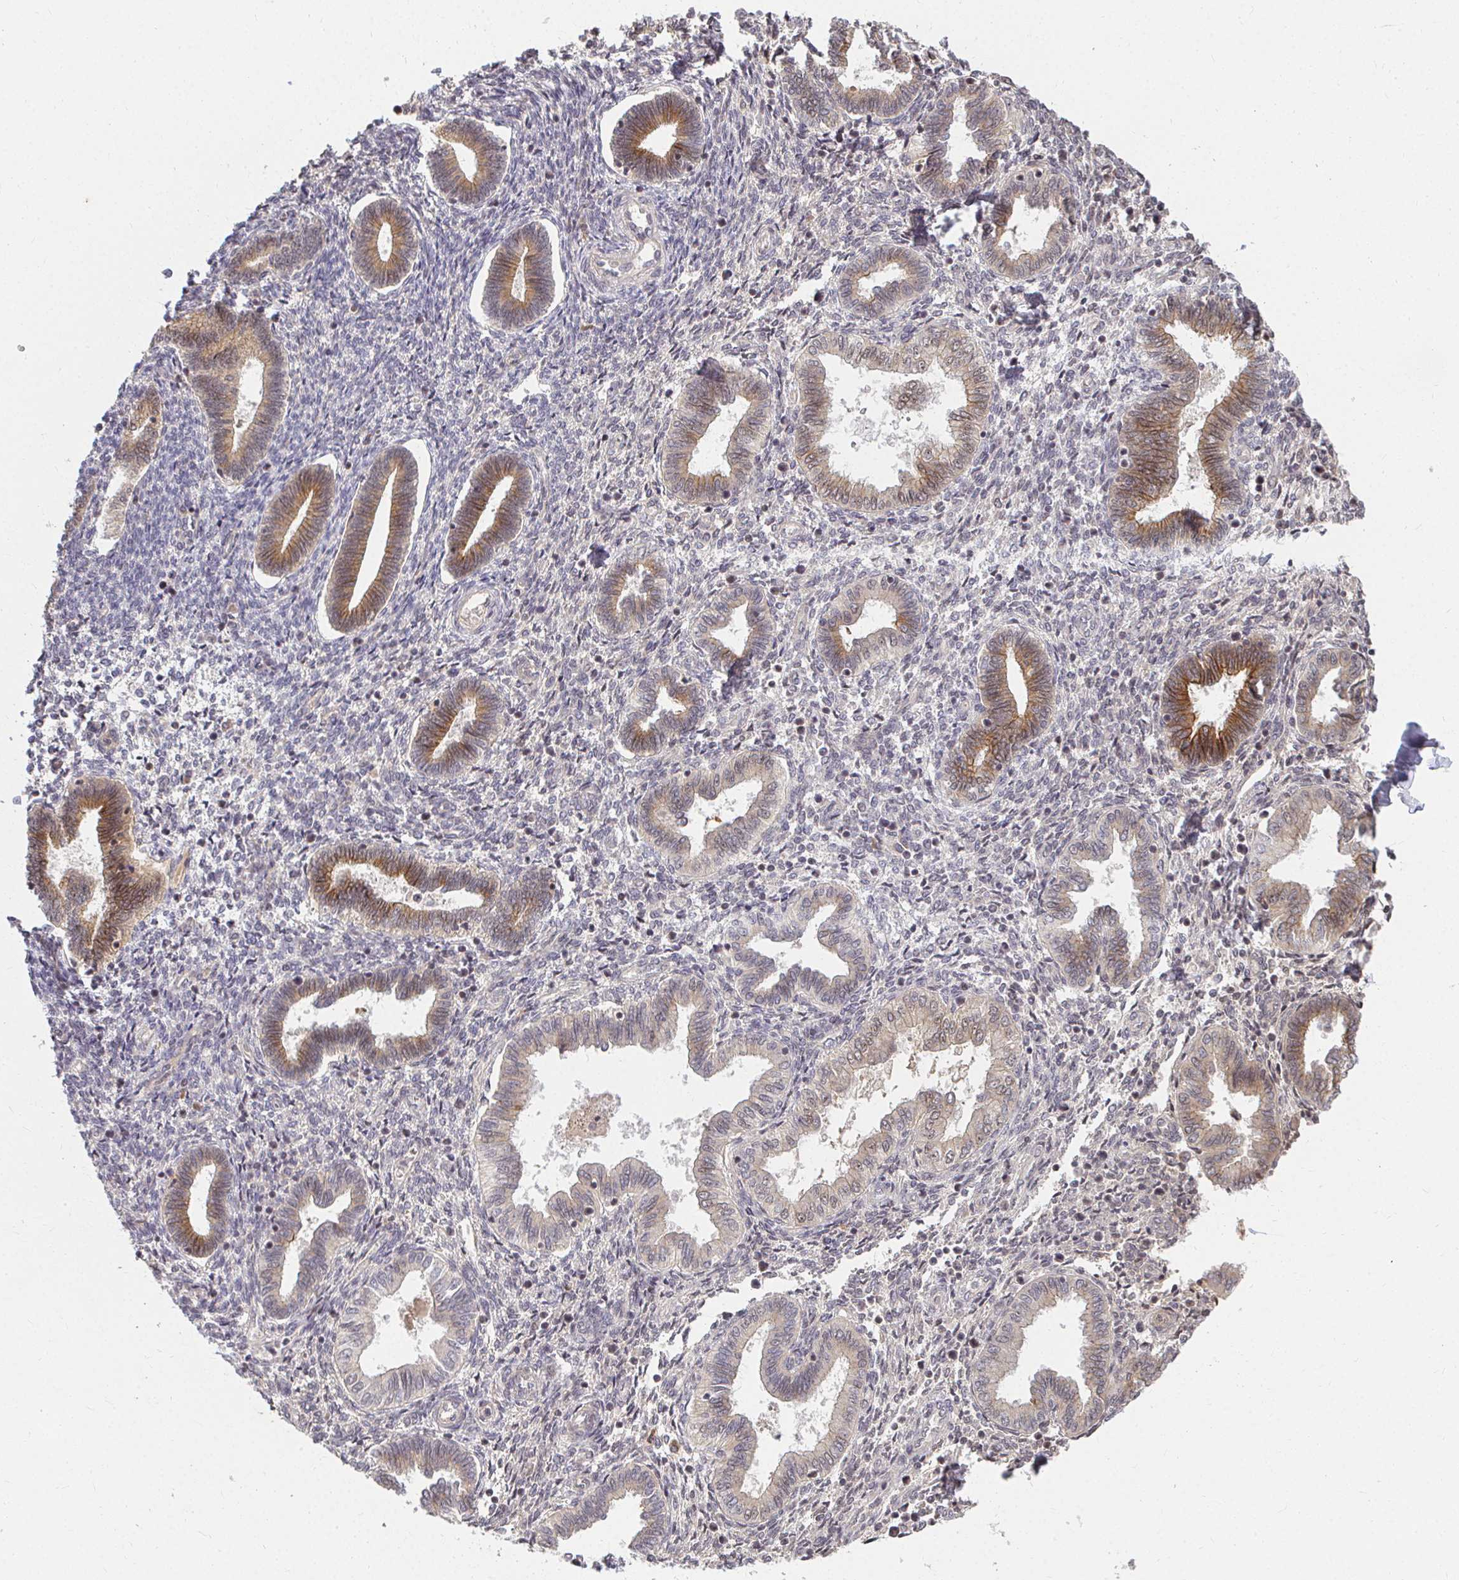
{"staining": {"intensity": "weak", "quantity": "25%-75%", "location": "cytoplasmic/membranous"}, "tissue": "endometrium", "cell_type": "Cells in endometrial stroma", "image_type": "normal", "snomed": [{"axis": "morphology", "description": "Normal tissue, NOS"}, {"axis": "topography", "description": "Endometrium"}], "caption": "The immunohistochemical stain highlights weak cytoplasmic/membranous expression in cells in endometrial stroma of normal endometrium.", "gene": "ANK3", "patient": {"sex": "female", "age": 42}}